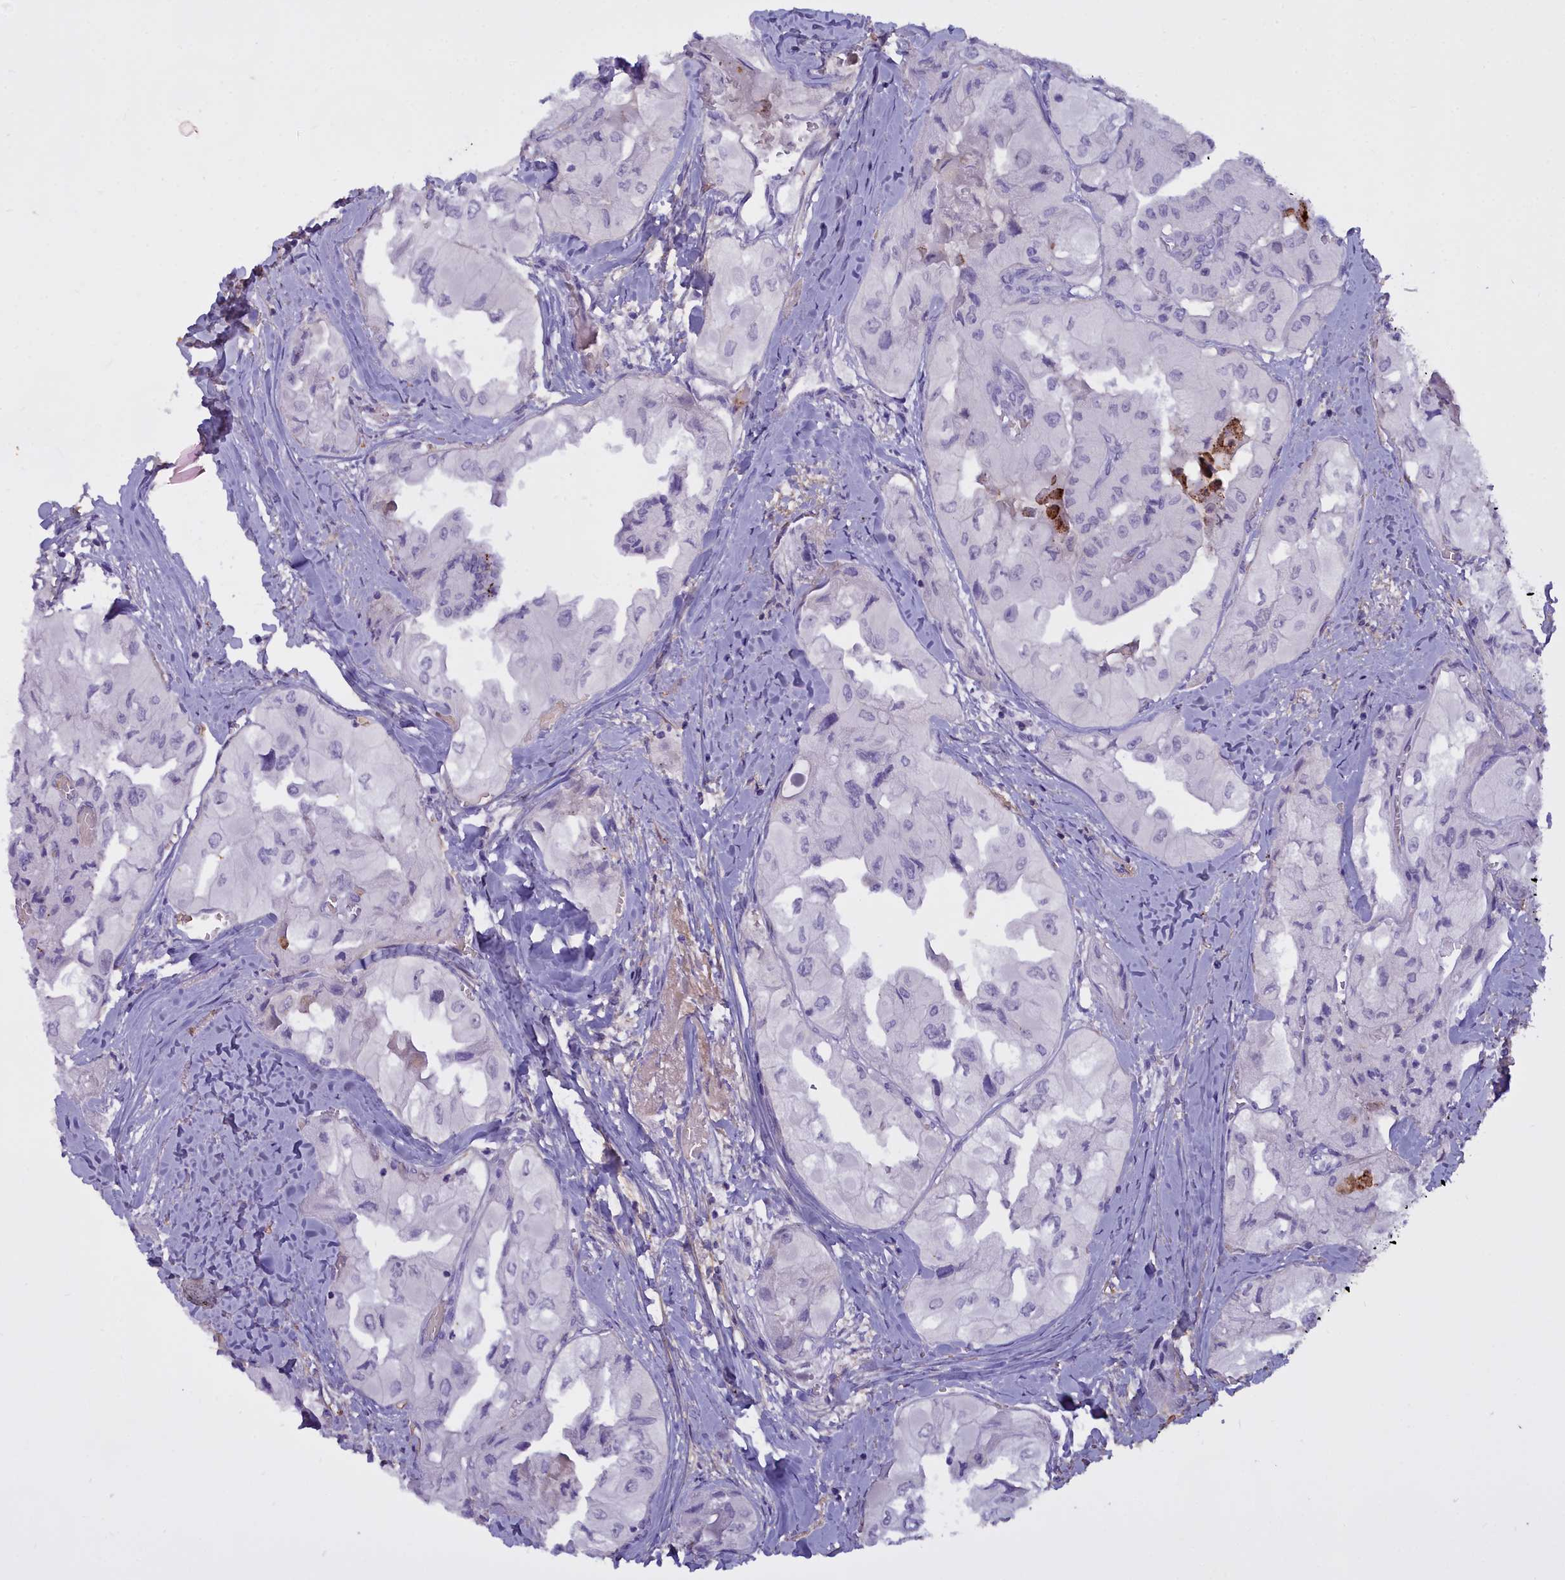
{"staining": {"intensity": "negative", "quantity": "none", "location": "none"}, "tissue": "thyroid cancer", "cell_type": "Tumor cells", "image_type": "cancer", "snomed": [{"axis": "morphology", "description": "Normal tissue, NOS"}, {"axis": "morphology", "description": "Papillary adenocarcinoma, NOS"}, {"axis": "topography", "description": "Thyroid gland"}], "caption": "Immunohistochemistry (IHC) of human thyroid papillary adenocarcinoma exhibits no expression in tumor cells. (Brightfield microscopy of DAB immunohistochemistry at high magnification).", "gene": "OSTN", "patient": {"sex": "female", "age": 59}}